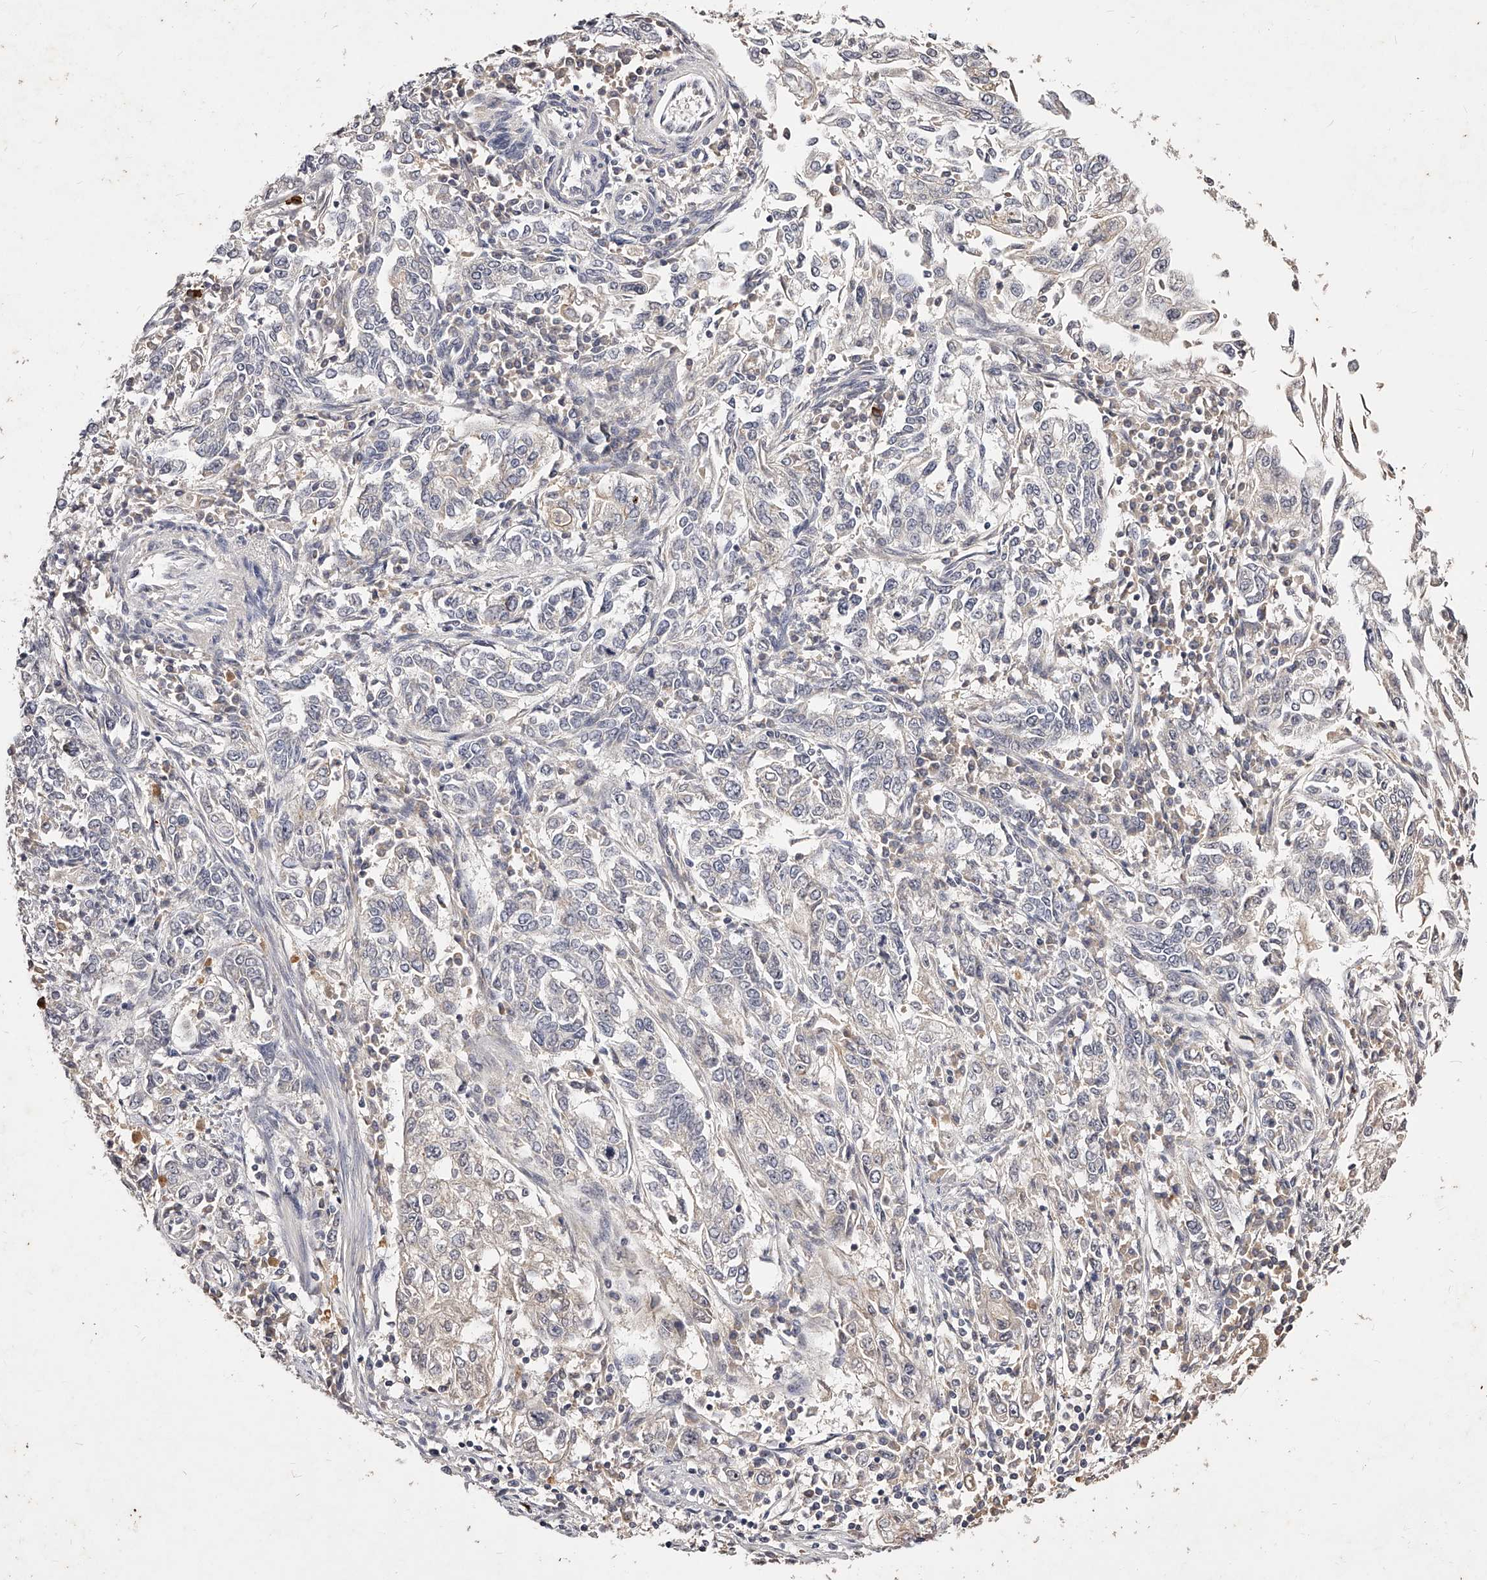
{"staining": {"intensity": "negative", "quantity": "none", "location": "none"}, "tissue": "endometrial cancer", "cell_type": "Tumor cells", "image_type": "cancer", "snomed": [{"axis": "morphology", "description": "Adenocarcinoma, NOS"}, {"axis": "topography", "description": "Endometrium"}], "caption": "Immunohistochemistry (IHC) of human endometrial adenocarcinoma demonstrates no positivity in tumor cells.", "gene": "PHACTR1", "patient": {"sex": "female", "age": 49}}